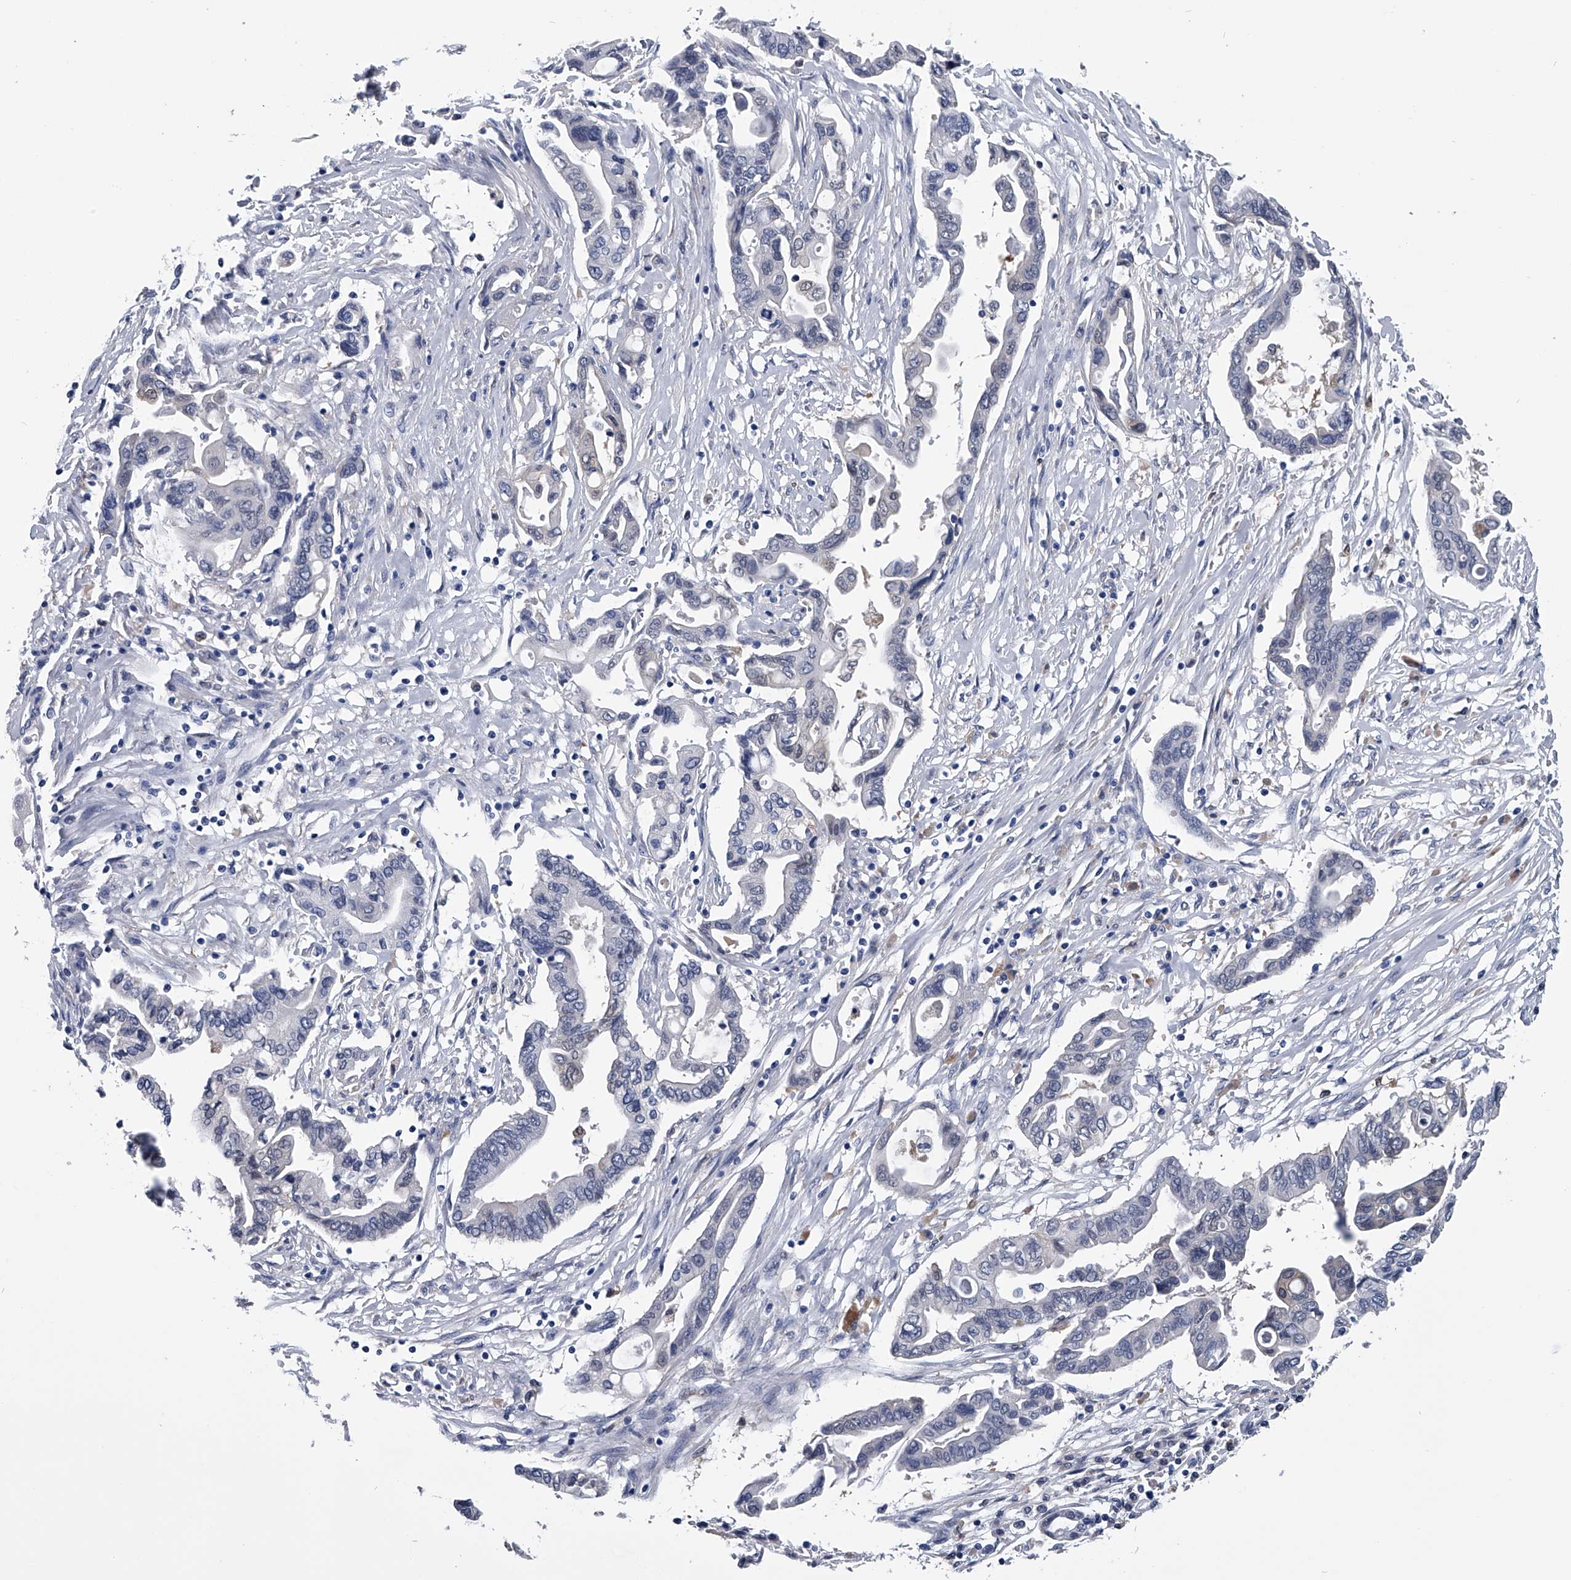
{"staining": {"intensity": "negative", "quantity": "none", "location": "none"}, "tissue": "pancreatic cancer", "cell_type": "Tumor cells", "image_type": "cancer", "snomed": [{"axis": "morphology", "description": "Adenocarcinoma, NOS"}, {"axis": "topography", "description": "Pancreas"}], "caption": "A high-resolution photomicrograph shows immunohistochemistry (IHC) staining of adenocarcinoma (pancreatic), which demonstrates no significant expression in tumor cells.", "gene": "PDXK", "patient": {"sex": "female", "age": 57}}